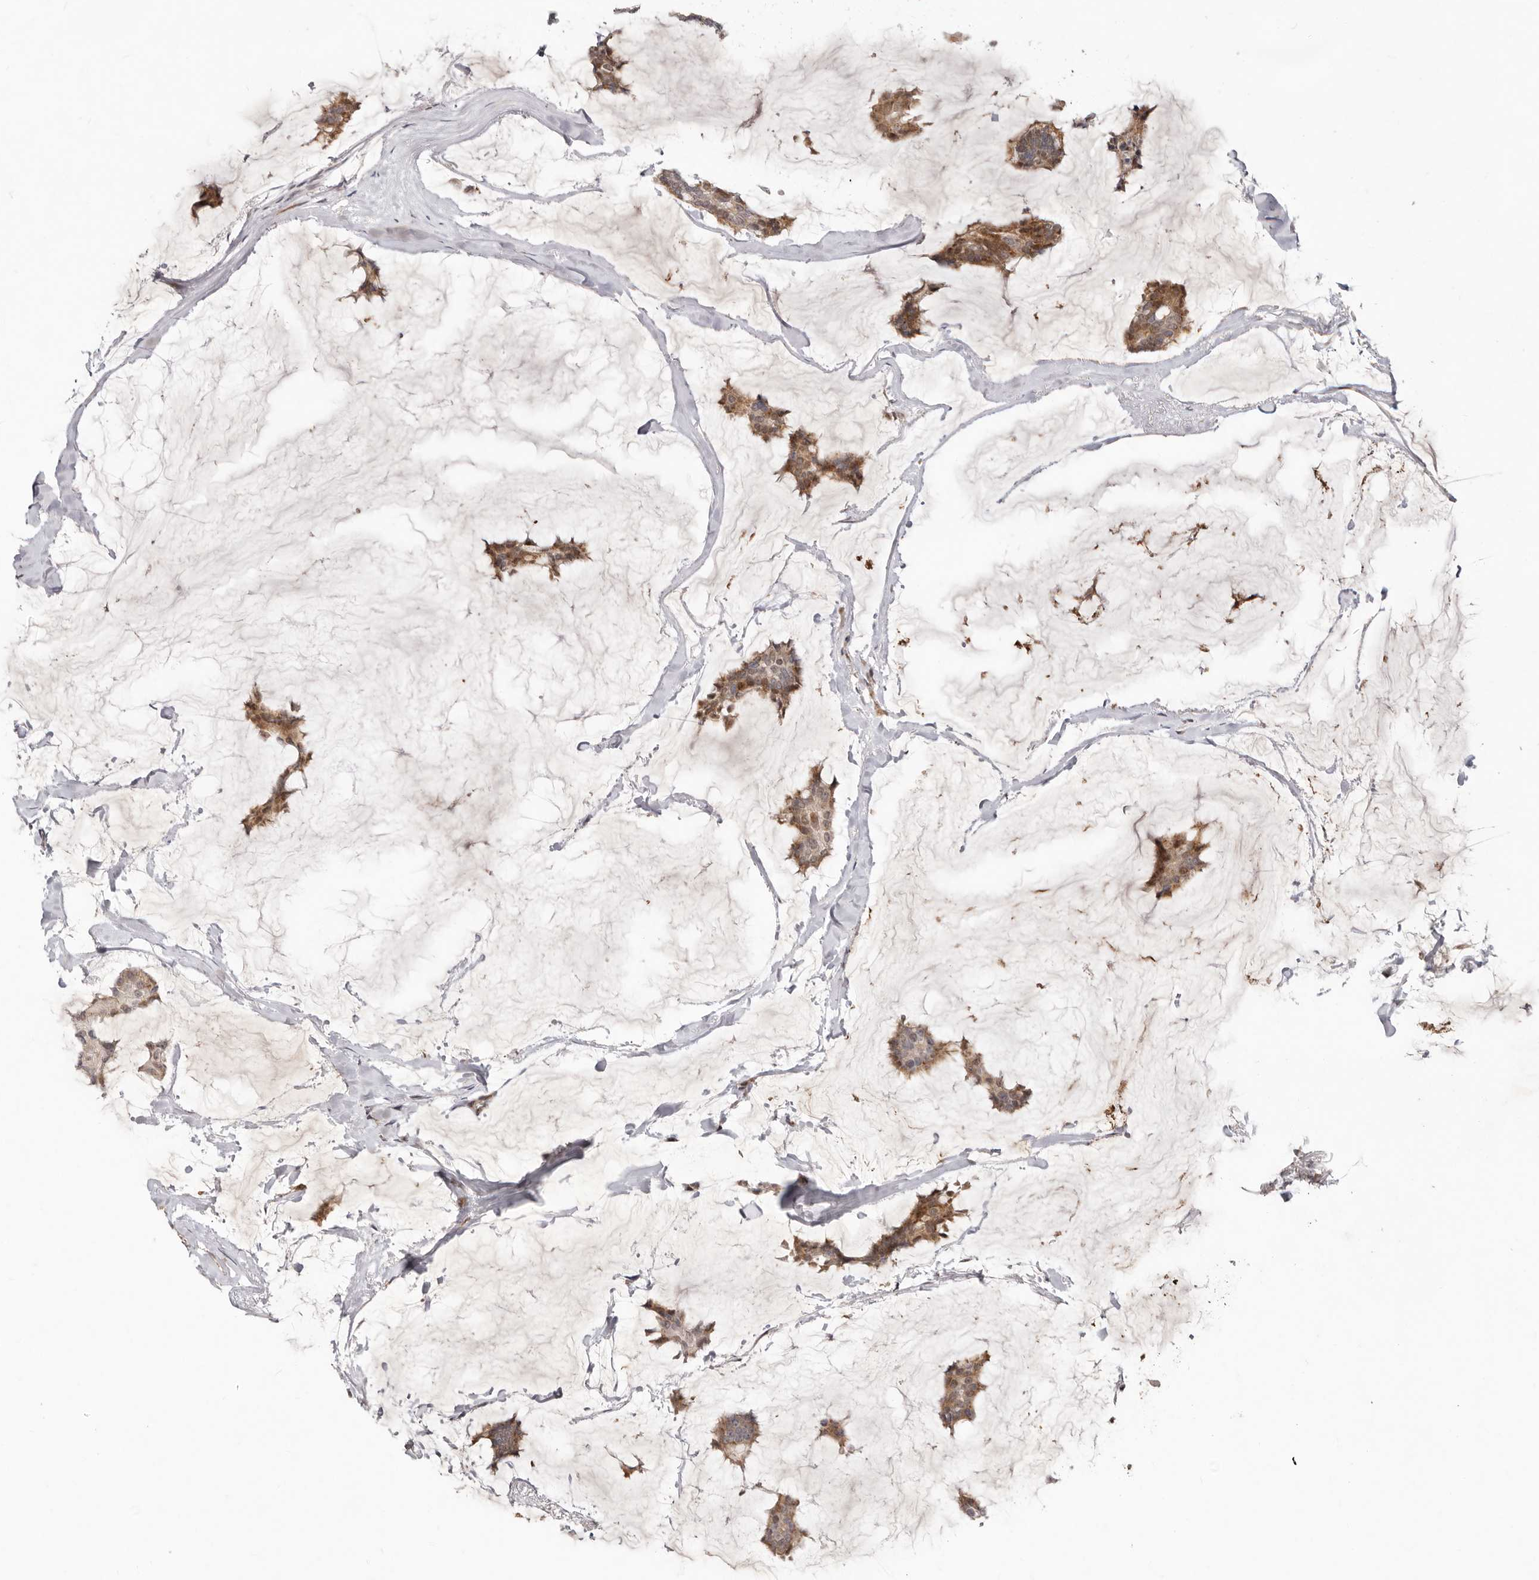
{"staining": {"intensity": "moderate", "quantity": ">75%", "location": "cytoplasmic/membranous"}, "tissue": "breast cancer", "cell_type": "Tumor cells", "image_type": "cancer", "snomed": [{"axis": "morphology", "description": "Duct carcinoma"}, {"axis": "topography", "description": "Breast"}], "caption": "Immunohistochemistry (IHC) (DAB (3,3'-diaminobenzidine)) staining of human intraductal carcinoma (breast) exhibits moderate cytoplasmic/membranous protein staining in about >75% of tumor cells. (DAB IHC with brightfield microscopy, high magnification).", "gene": "SRCAP", "patient": {"sex": "female", "age": 93}}